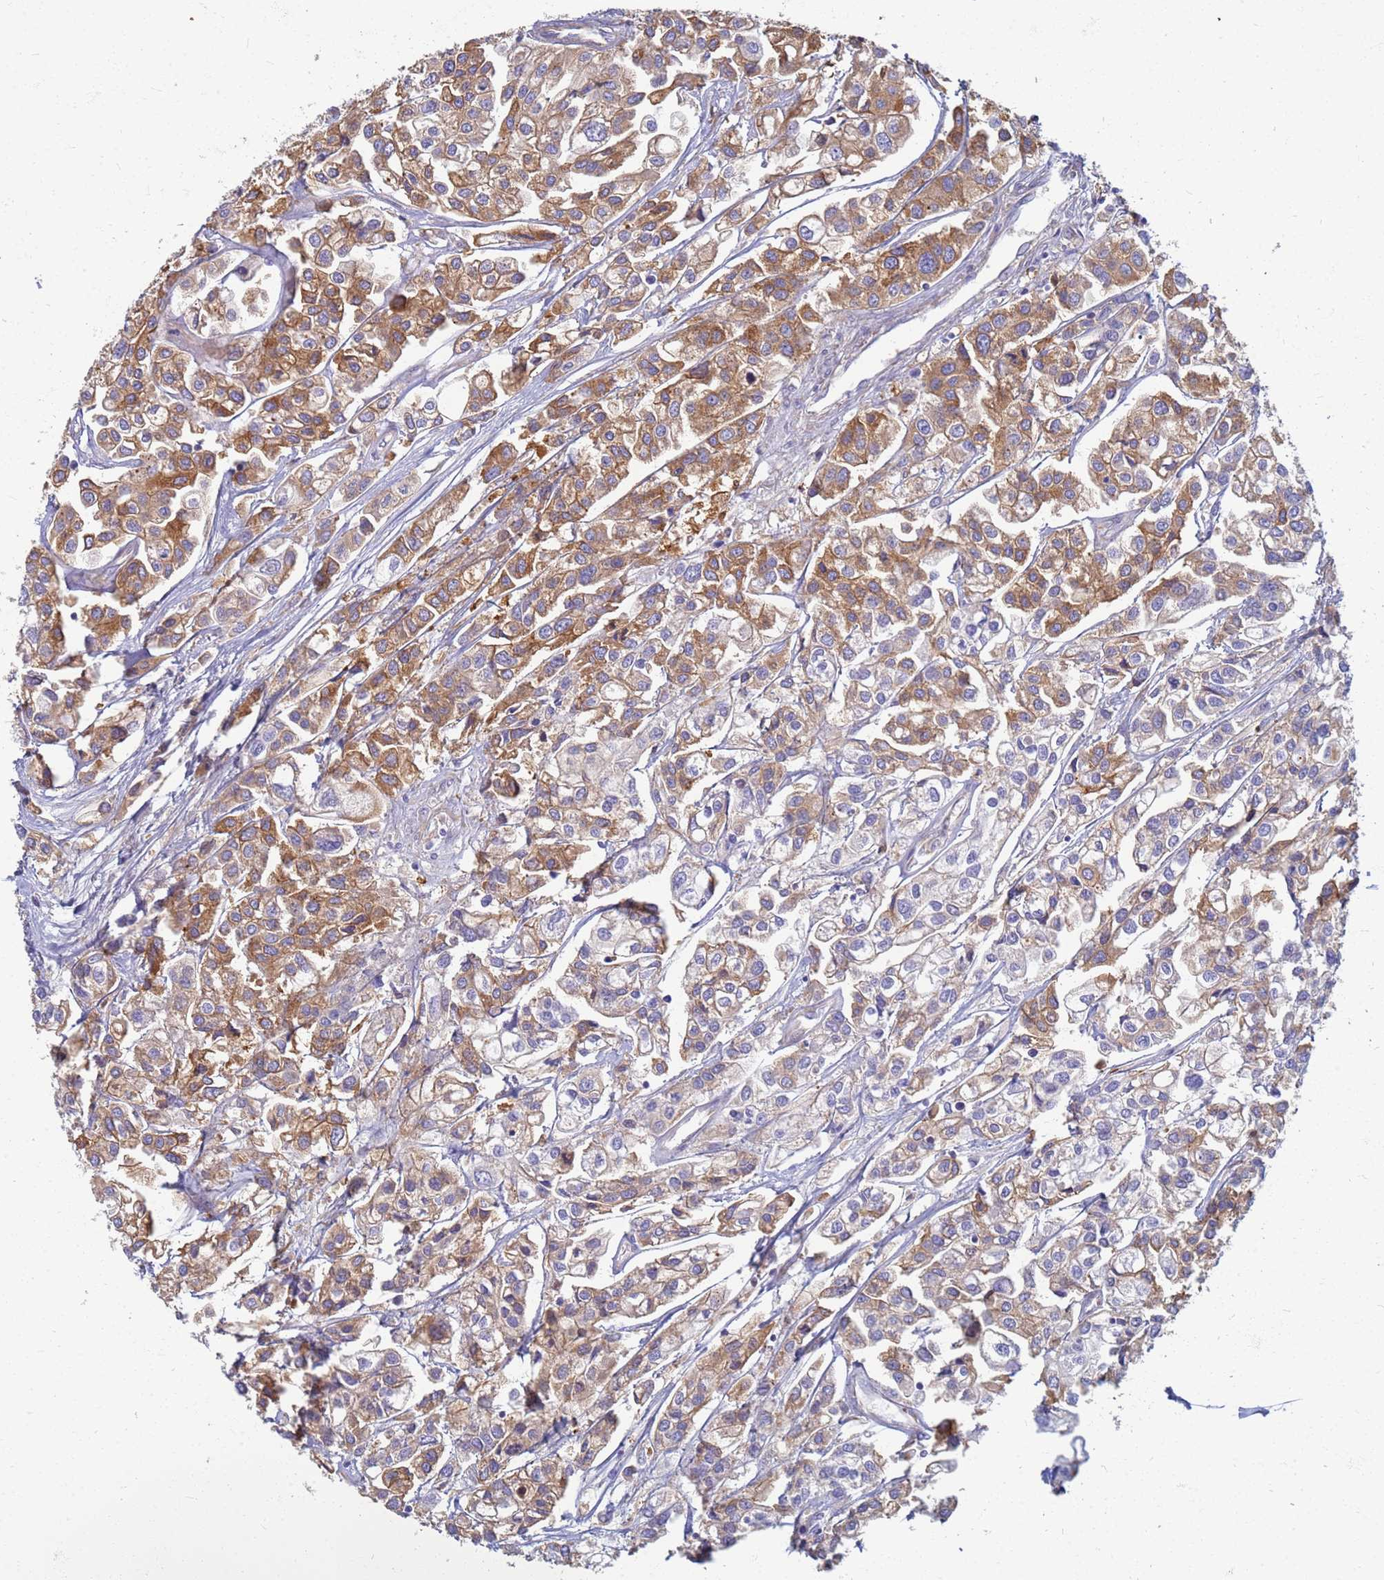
{"staining": {"intensity": "moderate", "quantity": ">75%", "location": "cytoplasmic/membranous"}, "tissue": "urothelial cancer", "cell_type": "Tumor cells", "image_type": "cancer", "snomed": [{"axis": "morphology", "description": "Urothelial carcinoma, High grade"}, {"axis": "topography", "description": "Urinary bladder"}], "caption": "A photomicrograph of human high-grade urothelial carcinoma stained for a protein demonstrates moderate cytoplasmic/membranous brown staining in tumor cells.", "gene": "EEA1", "patient": {"sex": "male", "age": 67}}